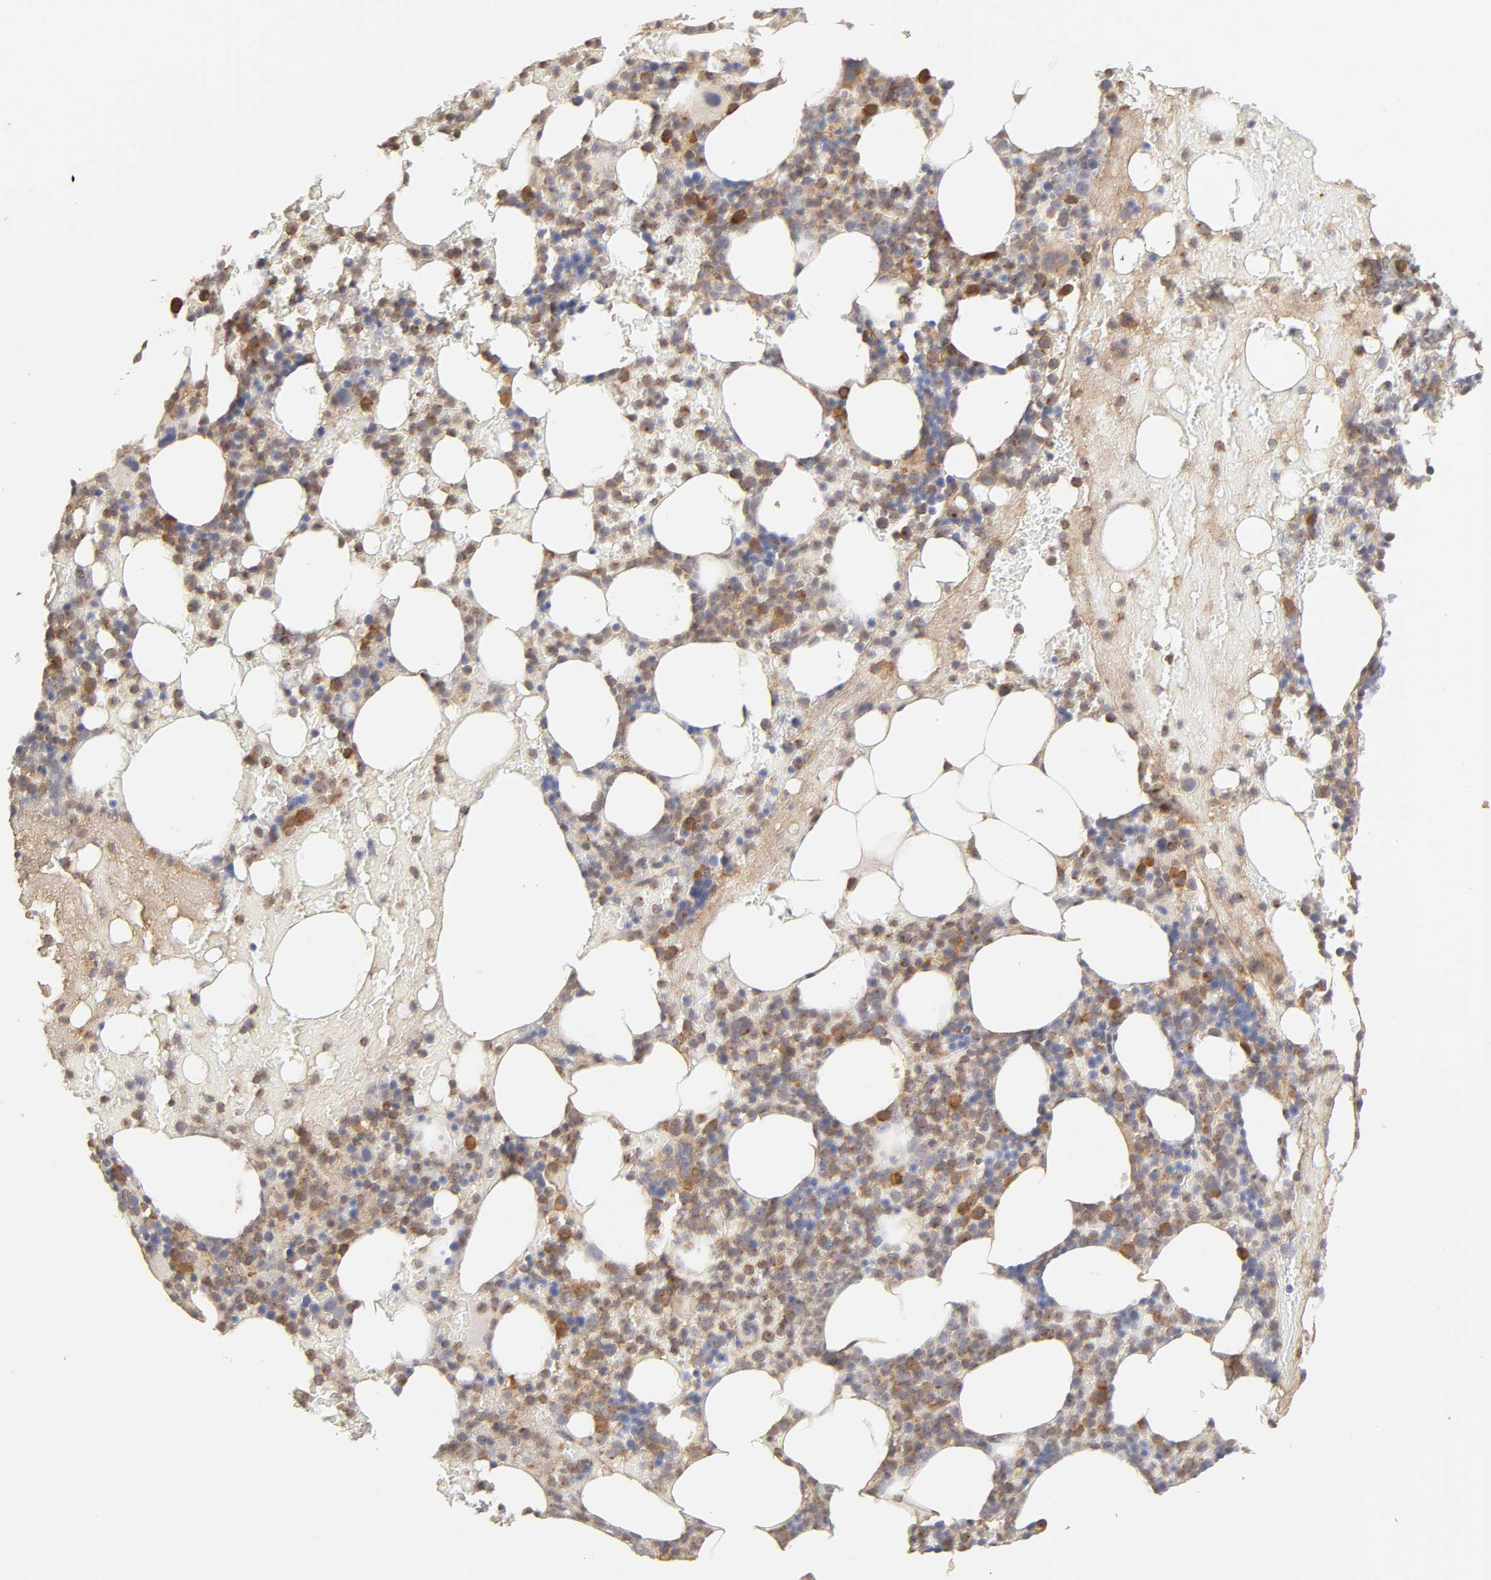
{"staining": {"intensity": "moderate", "quantity": "25%-75%", "location": "cytoplasmic/membranous,nuclear"}, "tissue": "bone marrow", "cell_type": "Hematopoietic cells", "image_type": "normal", "snomed": [{"axis": "morphology", "description": "Normal tissue, NOS"}, {"axis": "topography", "description": "Bone marrow"}], "caption": "DAB (3,3'-diaminobenzidine) immunohistochemical staining of unremarkable bone marrow exhibits moderate cytoplasmic/membranous,nuclear protein positivity in about 25%-75% of hematopoietic cells.", "gene": "AP1G2", "patient": {"sex": "female", "age": 66}}